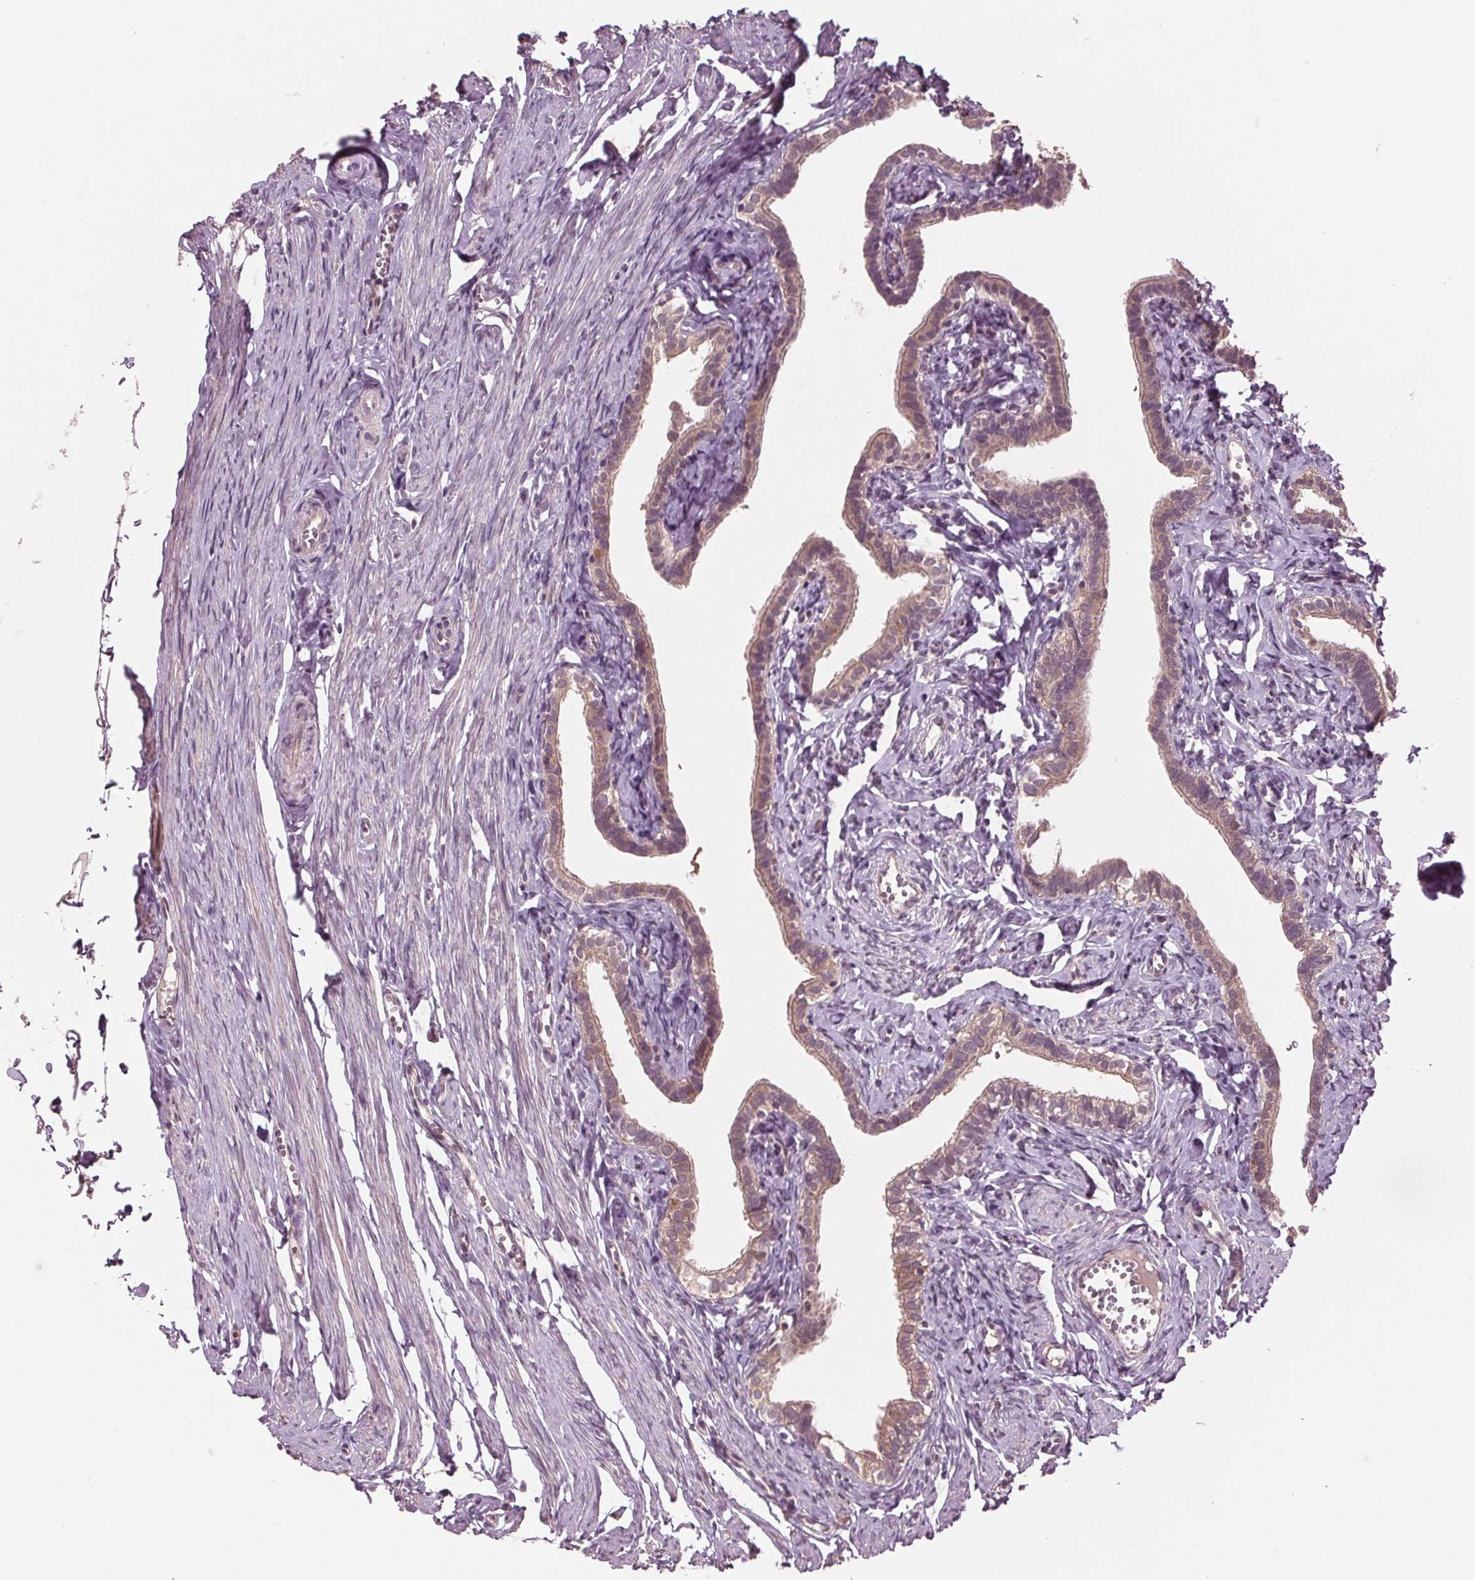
{"staining": {"intensity": "moderate", "quantity": ">75%", "location": "cytoplasmic/membranous"}, "tissue": "fallopian tube", "cell_type": "Glandular cells", "image_type": "normal", "snomed": [{"axis": "morphology", "description": "Normal tissue, NOS"}, {"axis": "topography", "description": "Fallopian tube"}], "caption": "Moderate cytoplasmic/membranous expression is seen in about >75% of glandular cells in normal fallopian tube. (DAB (3,3'-diaminobenzidine) IHC with brightfield microscopy, high magnification).", "gene": "MAPK8", "patient": {"sex": "female", "age": 41}}